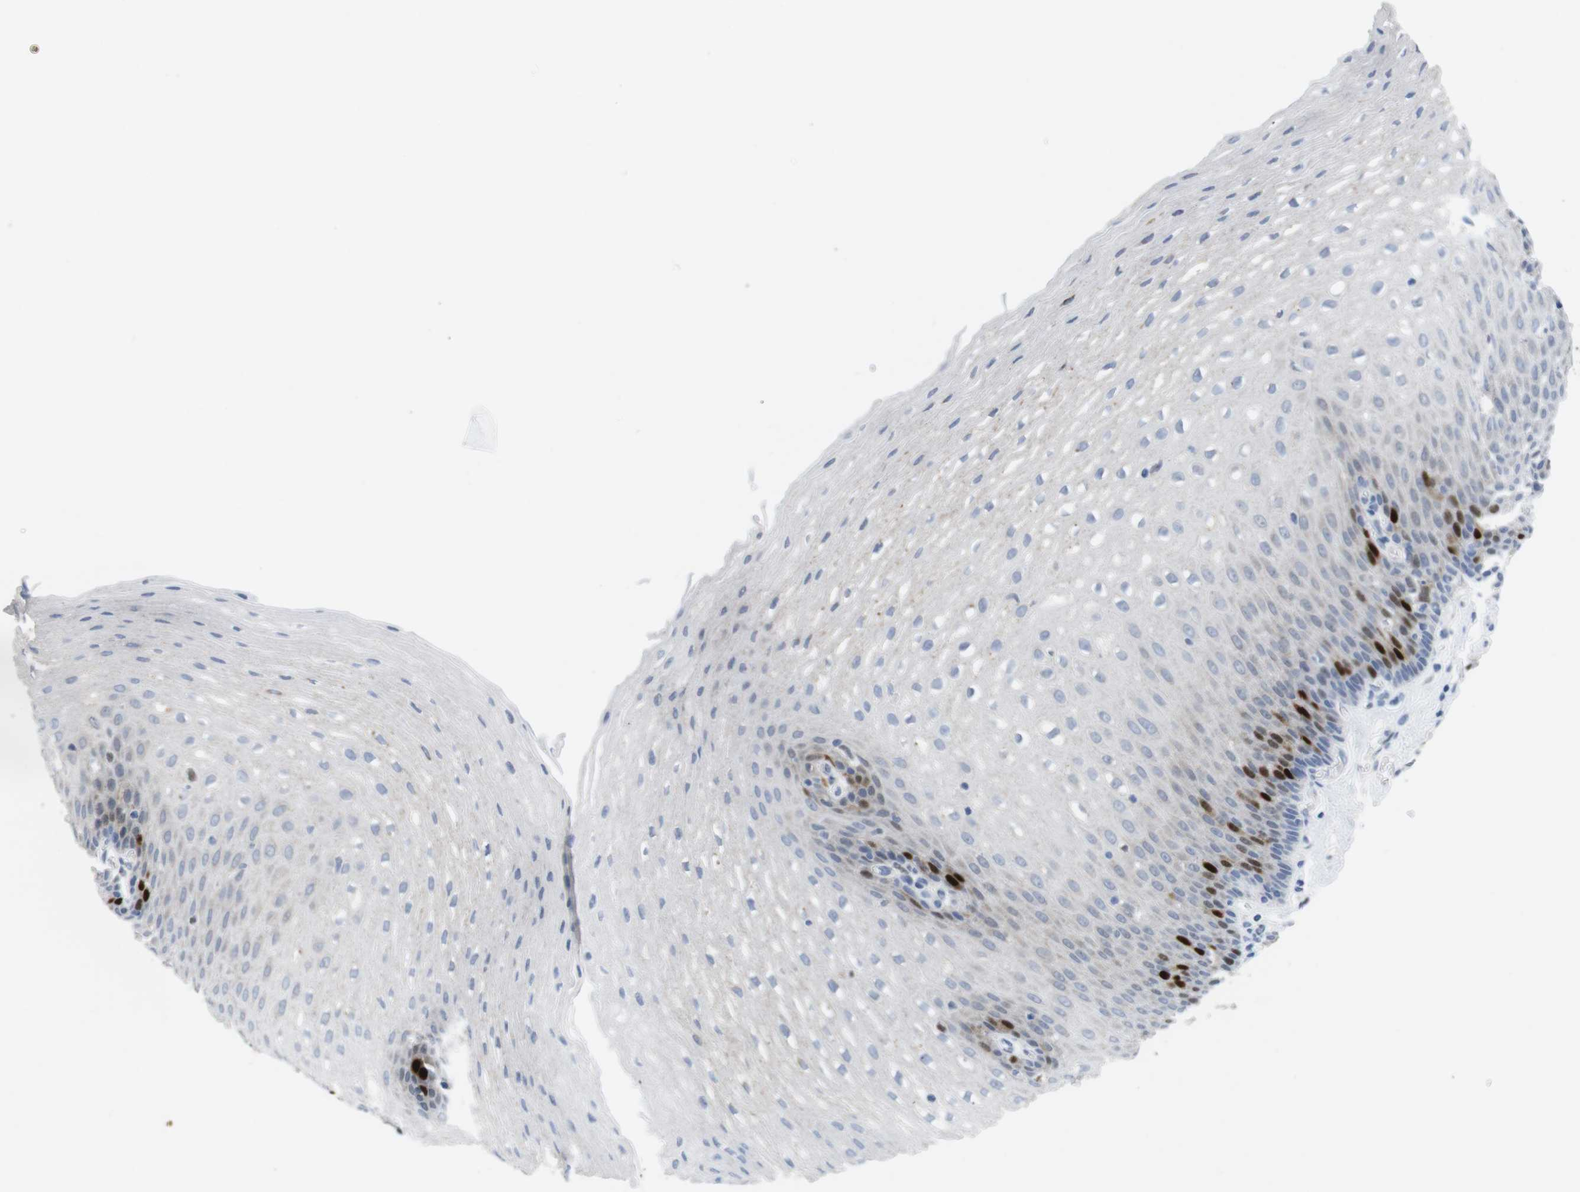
{"staining": {"intensity": "strong", "quantity": "<25%", "location": "nuclear"}, "tissue": "esophagus", "cell_type": "Squamous epithelial cells", "image_type": "normal", "snomed": [{"axis": "morphology", "description": "Normal tissue, NOS"}, {"axis": "topography", "description": "Esophagus"}], "caption": "Squamous epithelial cells reveal strong nuclear expression in approximately <25% of cells in normal esophagus. (Stains: DAB (3,3'-diaminobenzidine) in brown, nuclei in blue, Microscopy: brightfield microscopy at high magnification).", "gene": "KPNA2", "patient": {"sex": "male", "age": 48}}